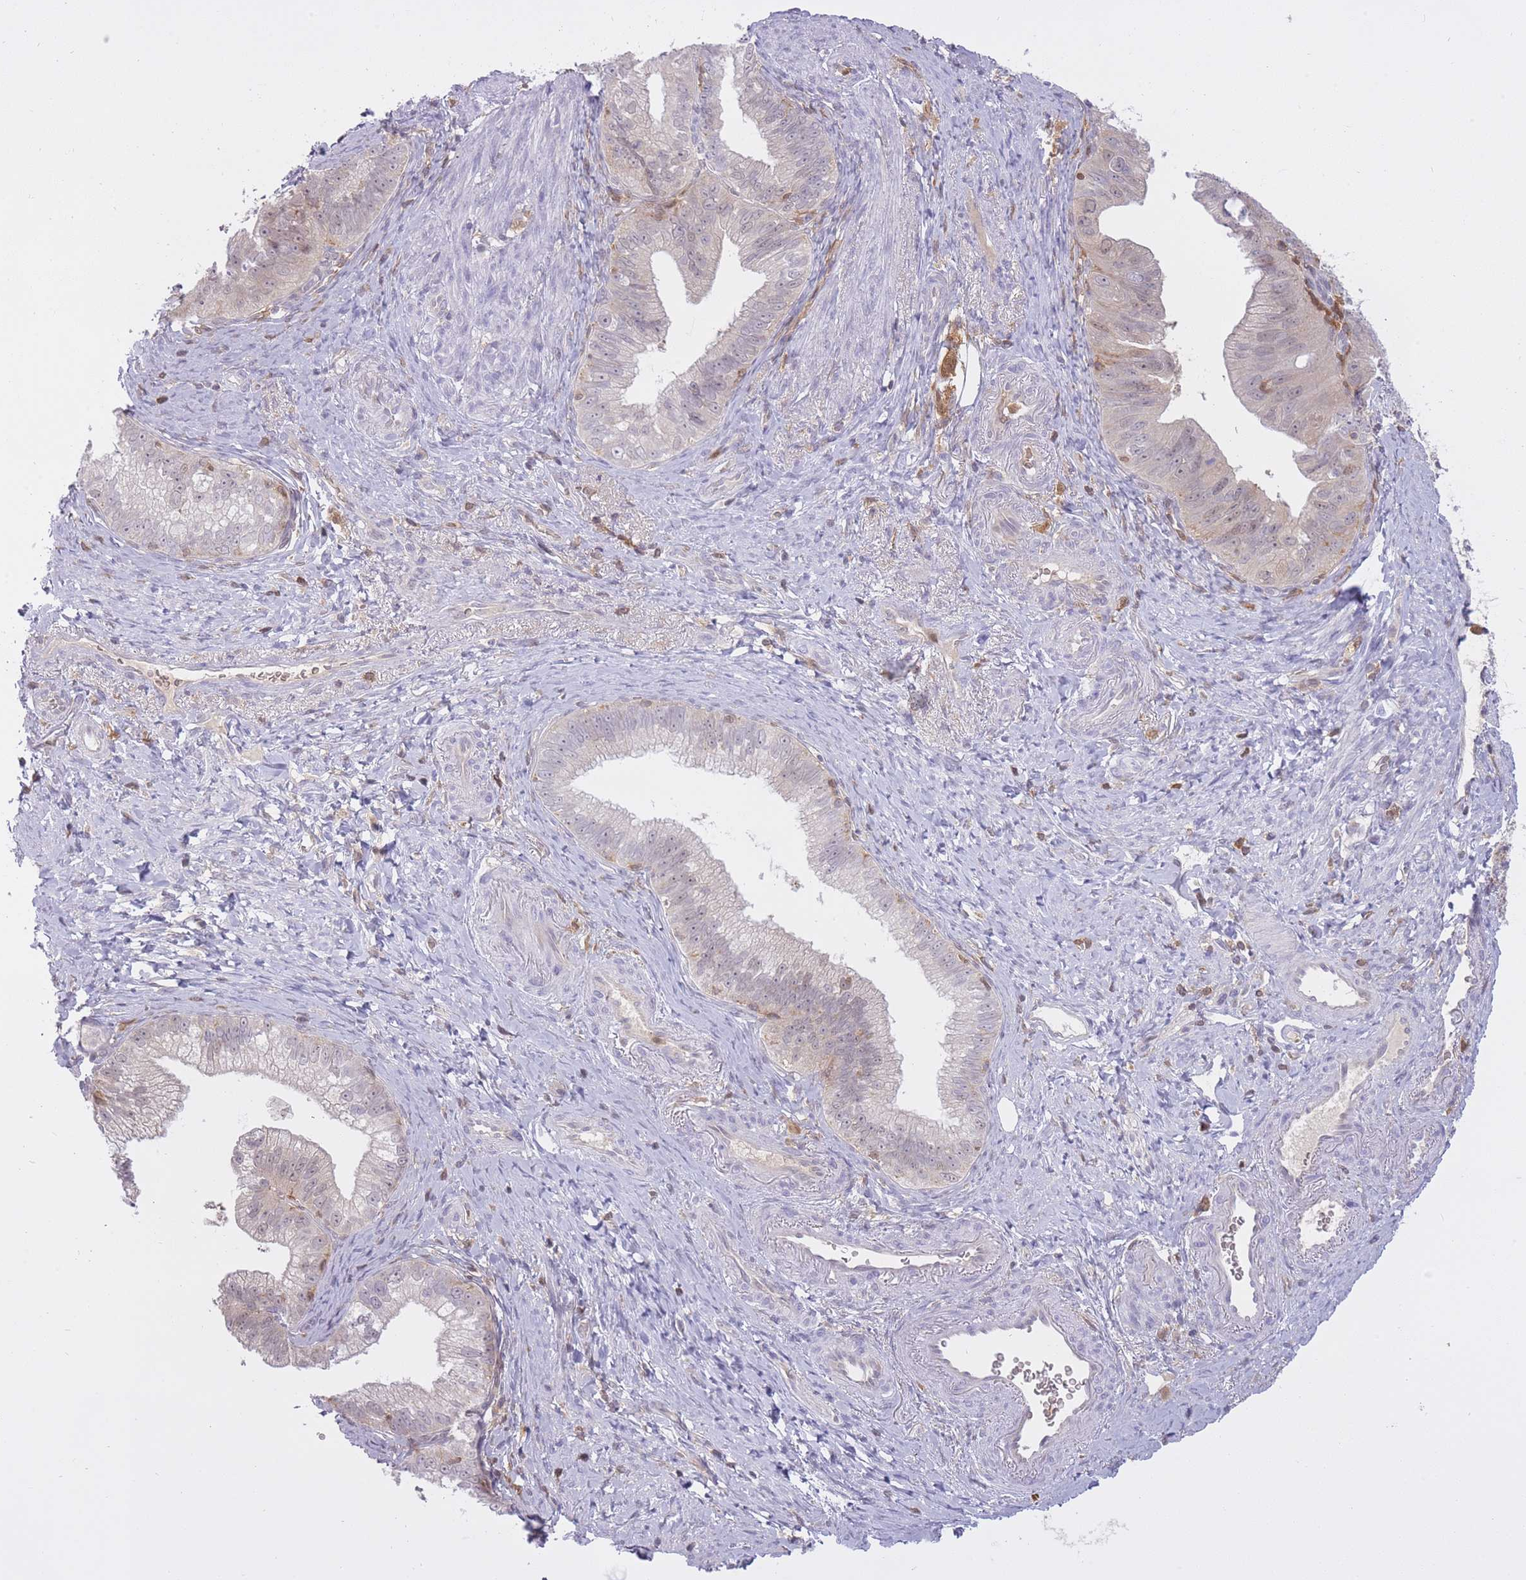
{"staining": {"intensity": "weak", "quantity": "25%-75%", "location": "cytoplasmic/membranous,nuclear"}, "tissue": "pancreatic cancer", "cell_type": "Tumor cells", "image_type": "cancer", "snomed": [{"axis": "morphology", "description": "Adenocarcinoma, NOS"}, {"axis": "topography", "description": "Pancreas"}], "caption": "This photomicrograph displays immunohistochemistry staining of human pancreatic adenocarcinoma, with low weak cytoplasmic/membranous and nuclear staining in approximately 25%-75% of tumor cells.", "gene": "CXorf38", "patient": {"sex": "male", "age": 70}}